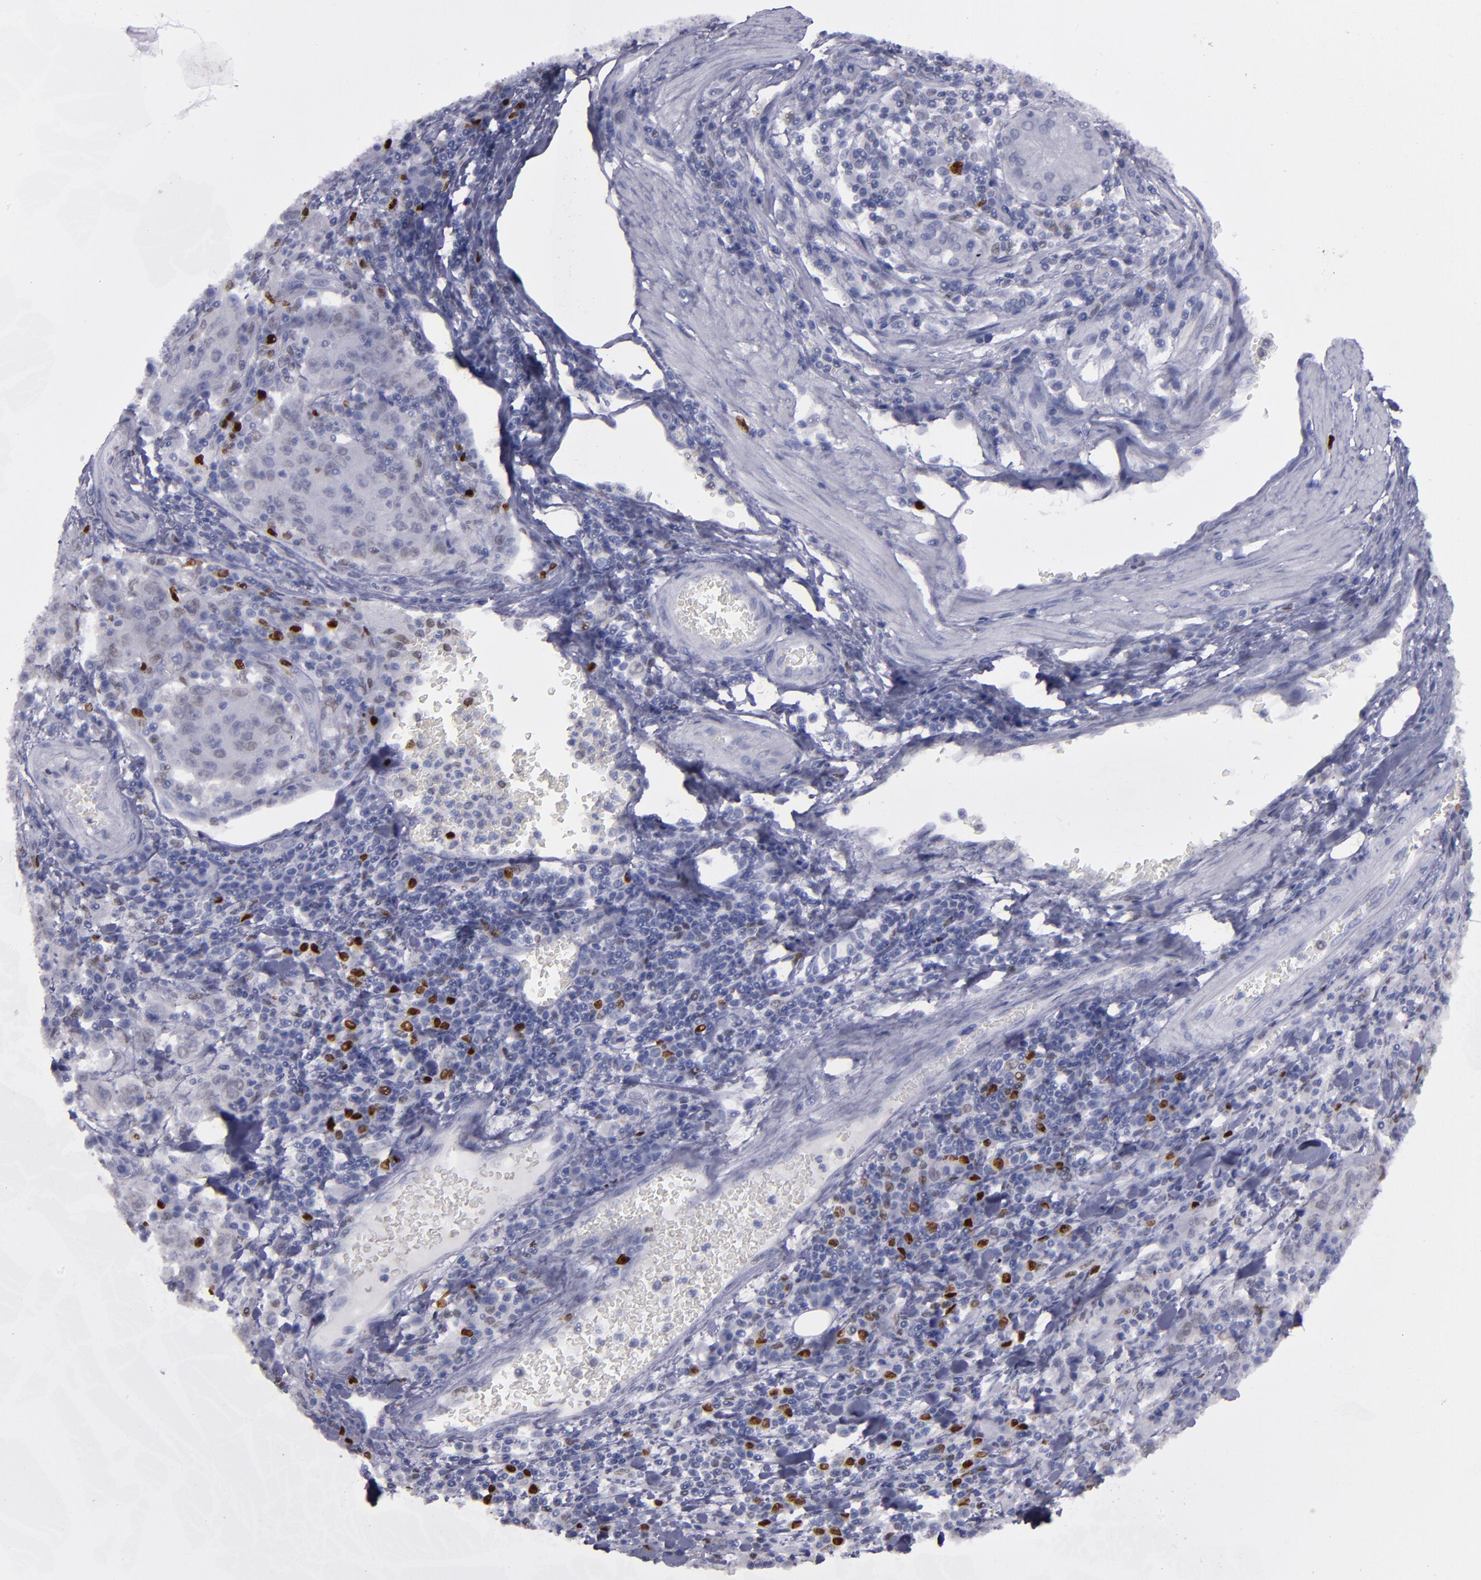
{"staining": {"intensity": "negative", "quantity": "none", "location": "none"}, "tissue": "stomach cancer", "cell_type": "Tumor cells", "image_type": "cancer", "snomed": [{"axis": "morphology", "description": "Normal tissue, NOS"}, {"axis": "morphology", "description": "Adenocarcinoma, NOS"}, {"axis": "topography", "description": "Stomach, upper"}, {"axis": "topography", "description": "Stomach"}], "caption": "The immunohistochemistry photomicrograph has no significant expression in tumor cells of stomach cancer tissue.", "gene": "IRF8", "patient": {"sex": "male", "age": 59}}